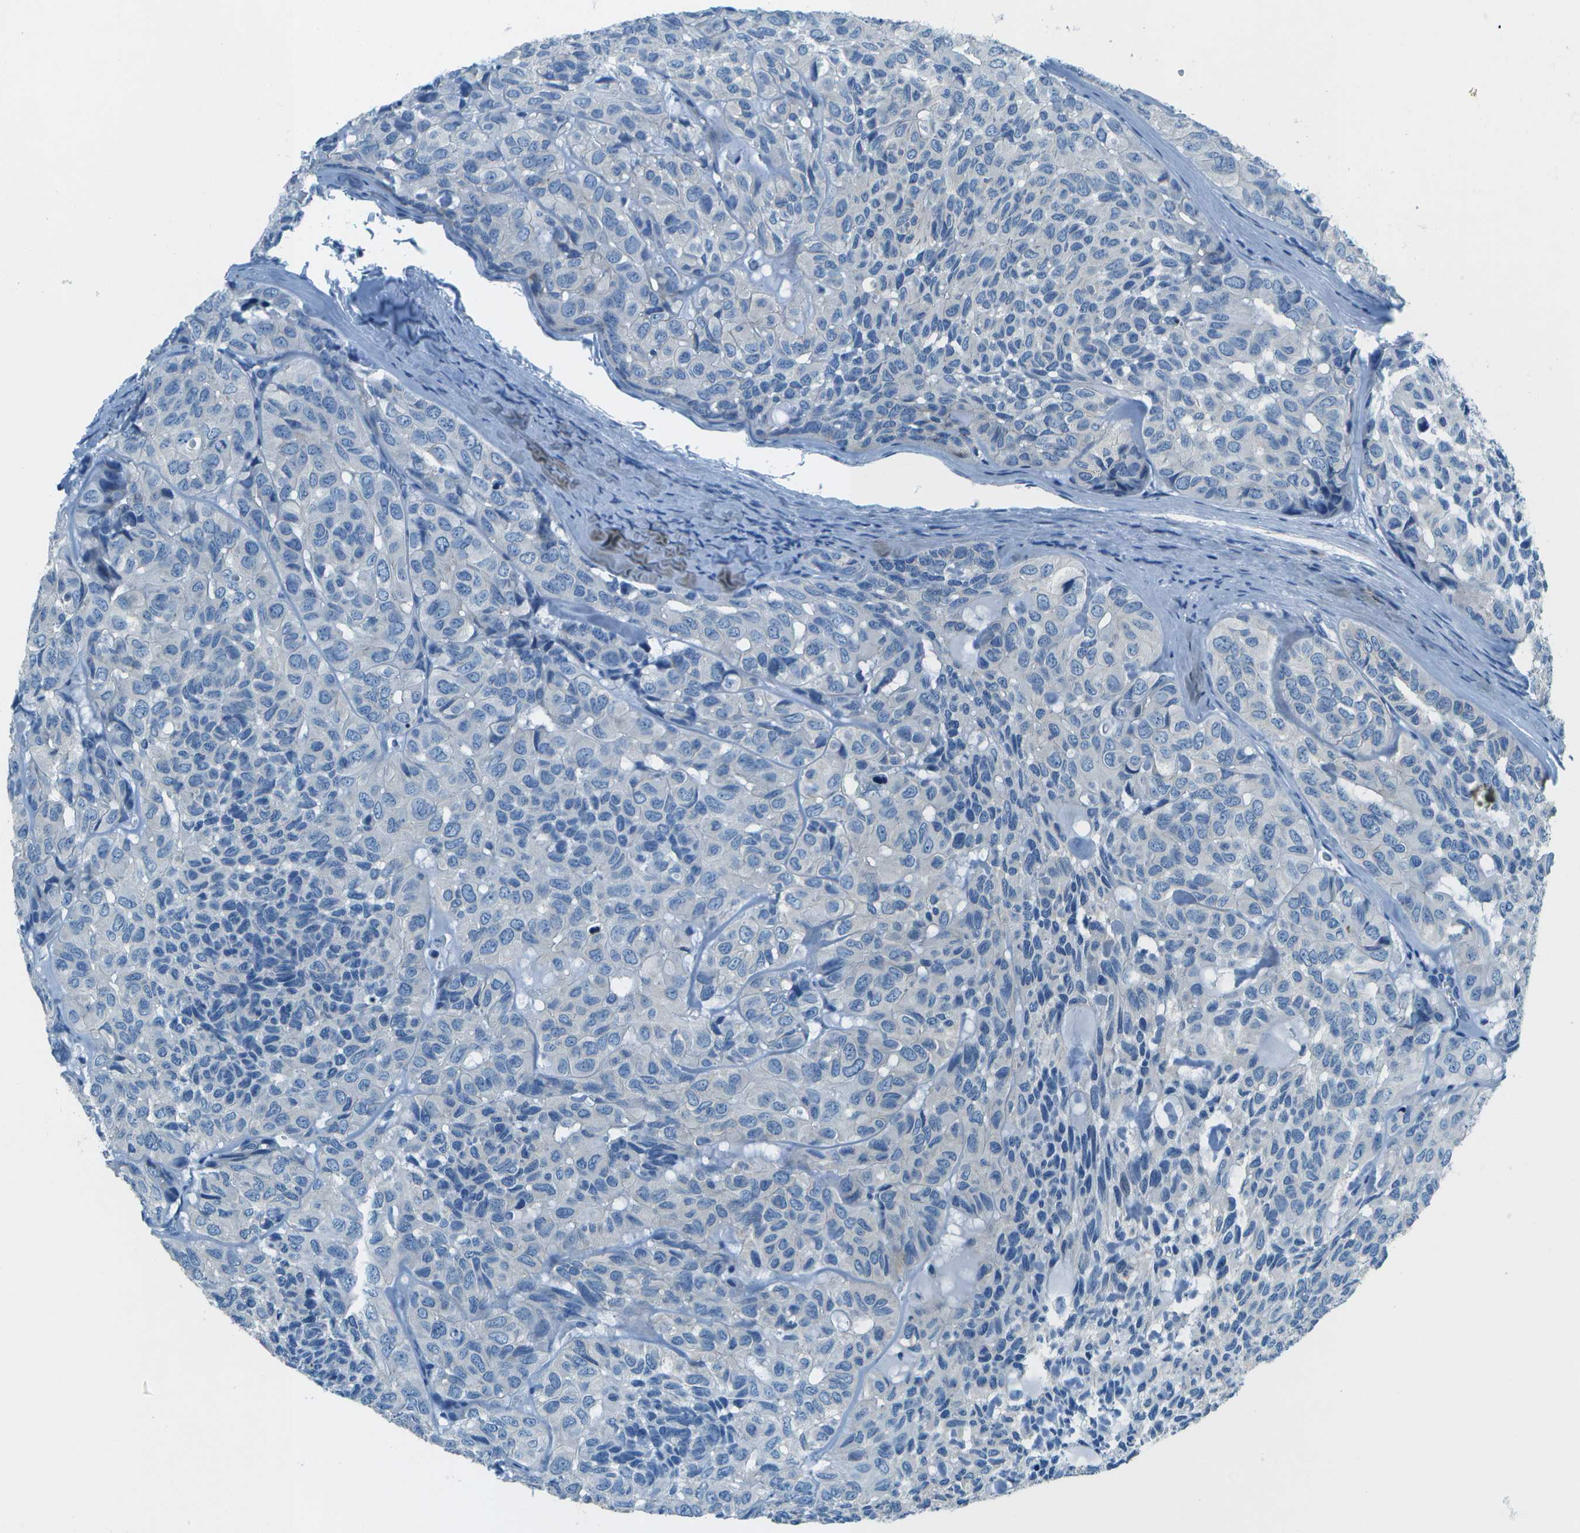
{"staining": {"intensity": "negative", "quantity": "none", "location": "none"}, "tissue": "head and neck cancer", "cell_type": "Tumor cells", "image_type": "cancer", "snomed": [{"axis": "morphology", "description": "Adenocarcinoma, NOS"}, {"axis": "topography", "description": "Salivary gland, NOS"}, {"axis": "topography", "description": "Head-Neck"}], "caption": "Micrograph shows no significant protein expression in tumor cells of adenocarcinoma (head and neck).", "gene": "SLC16A10", "patient": {"sex": "female", "age": 76}}